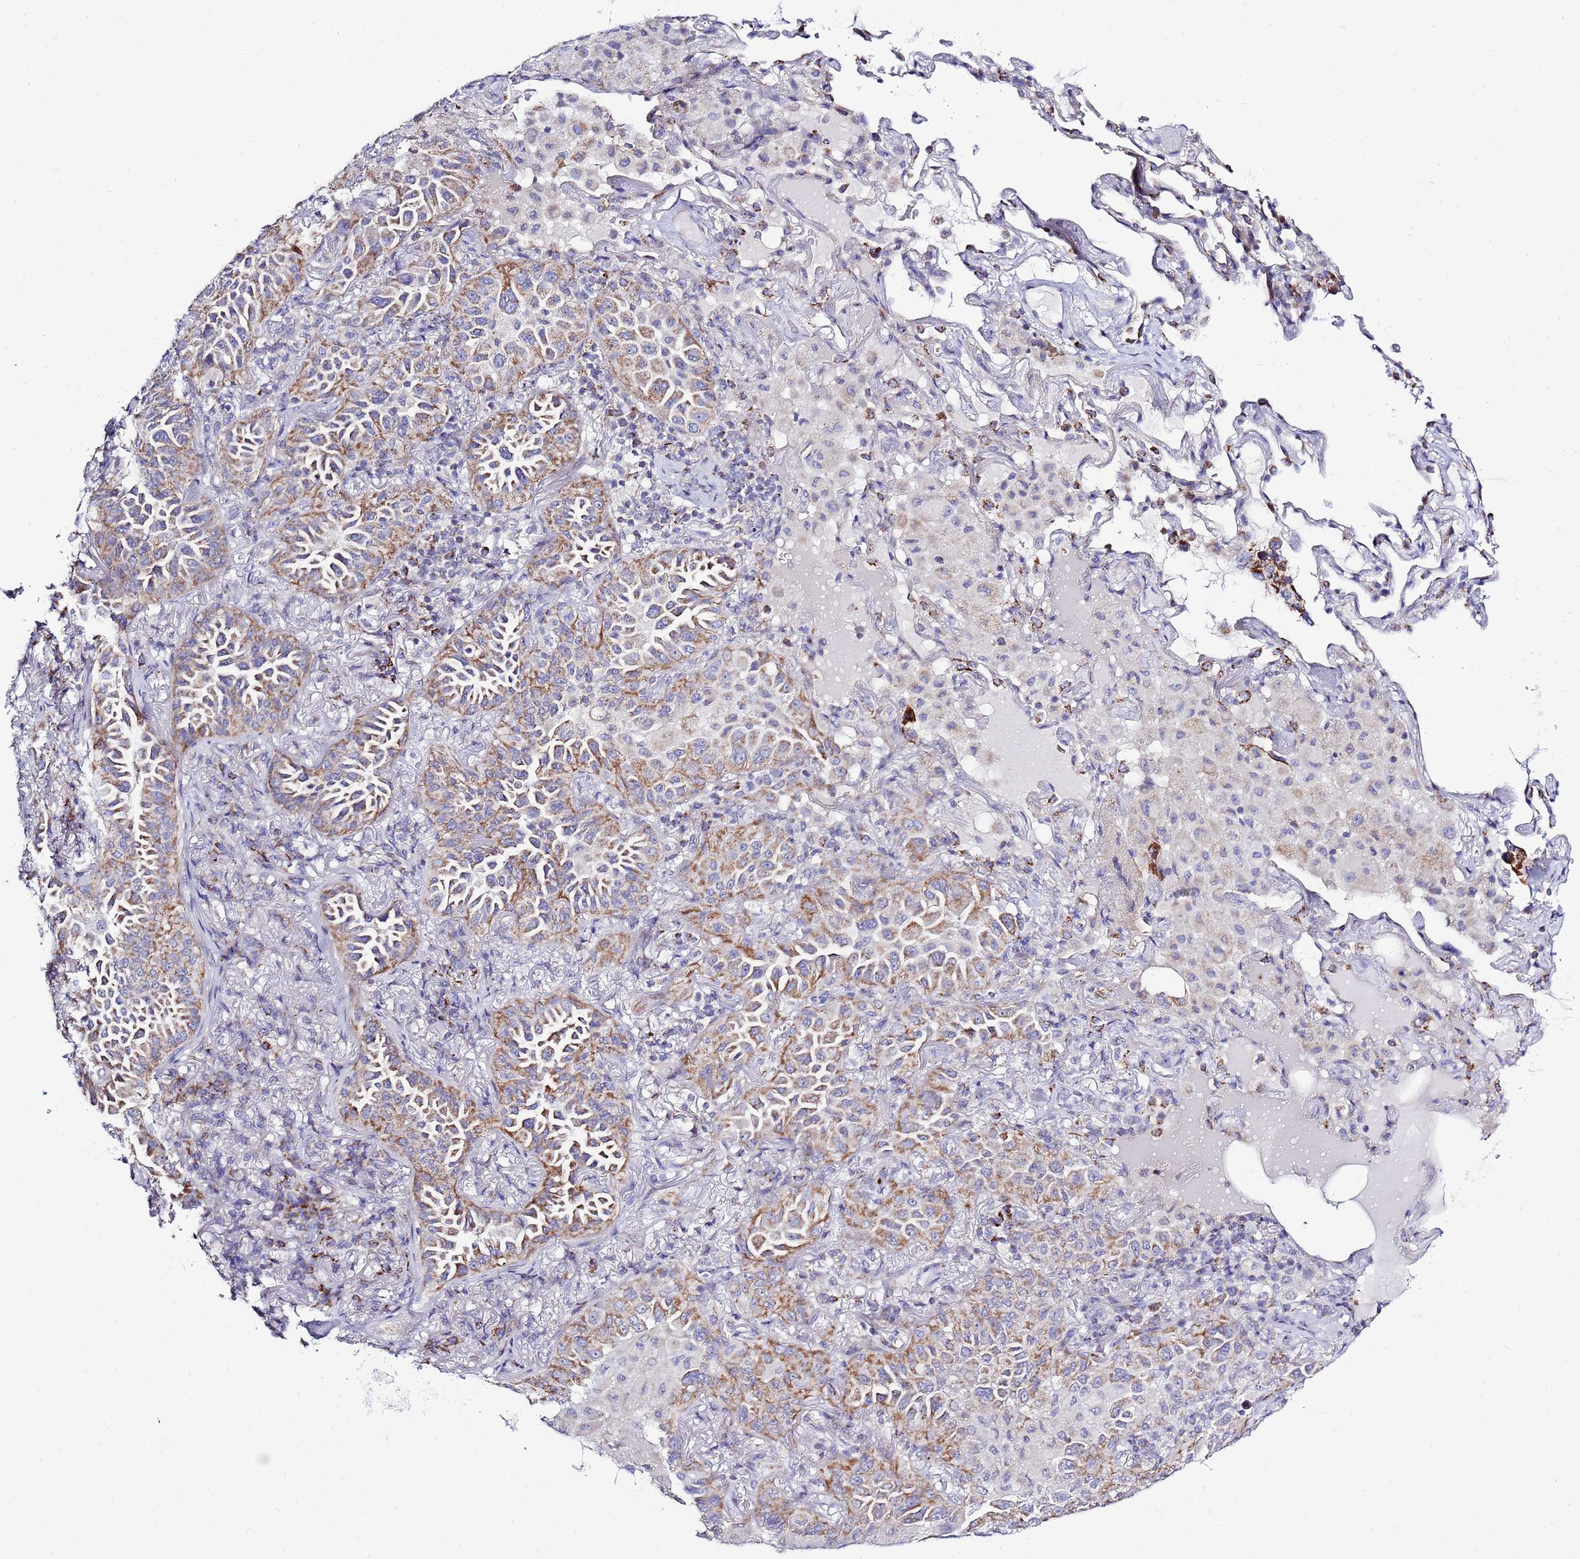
{"staining": {"intensity": "moderate", "quantity": ">75%", "location": "cytoplasmic/membranous"}, "tissue": "lung cancer", "cell_type": "Tumor cells", "image_type": "cancer", "snomed": [{"axis": "morphology", "description": "Adenocarcinoma, NOS"}, {"axis": "topography", "description": "Lung"}], "caption": "Human lung cancer (adenocarcinoma) stained with a protein marker displays moderate staining in tumor cells.", "gene": "IGF1R", "patient": {"sex": "female", "age": 69}}